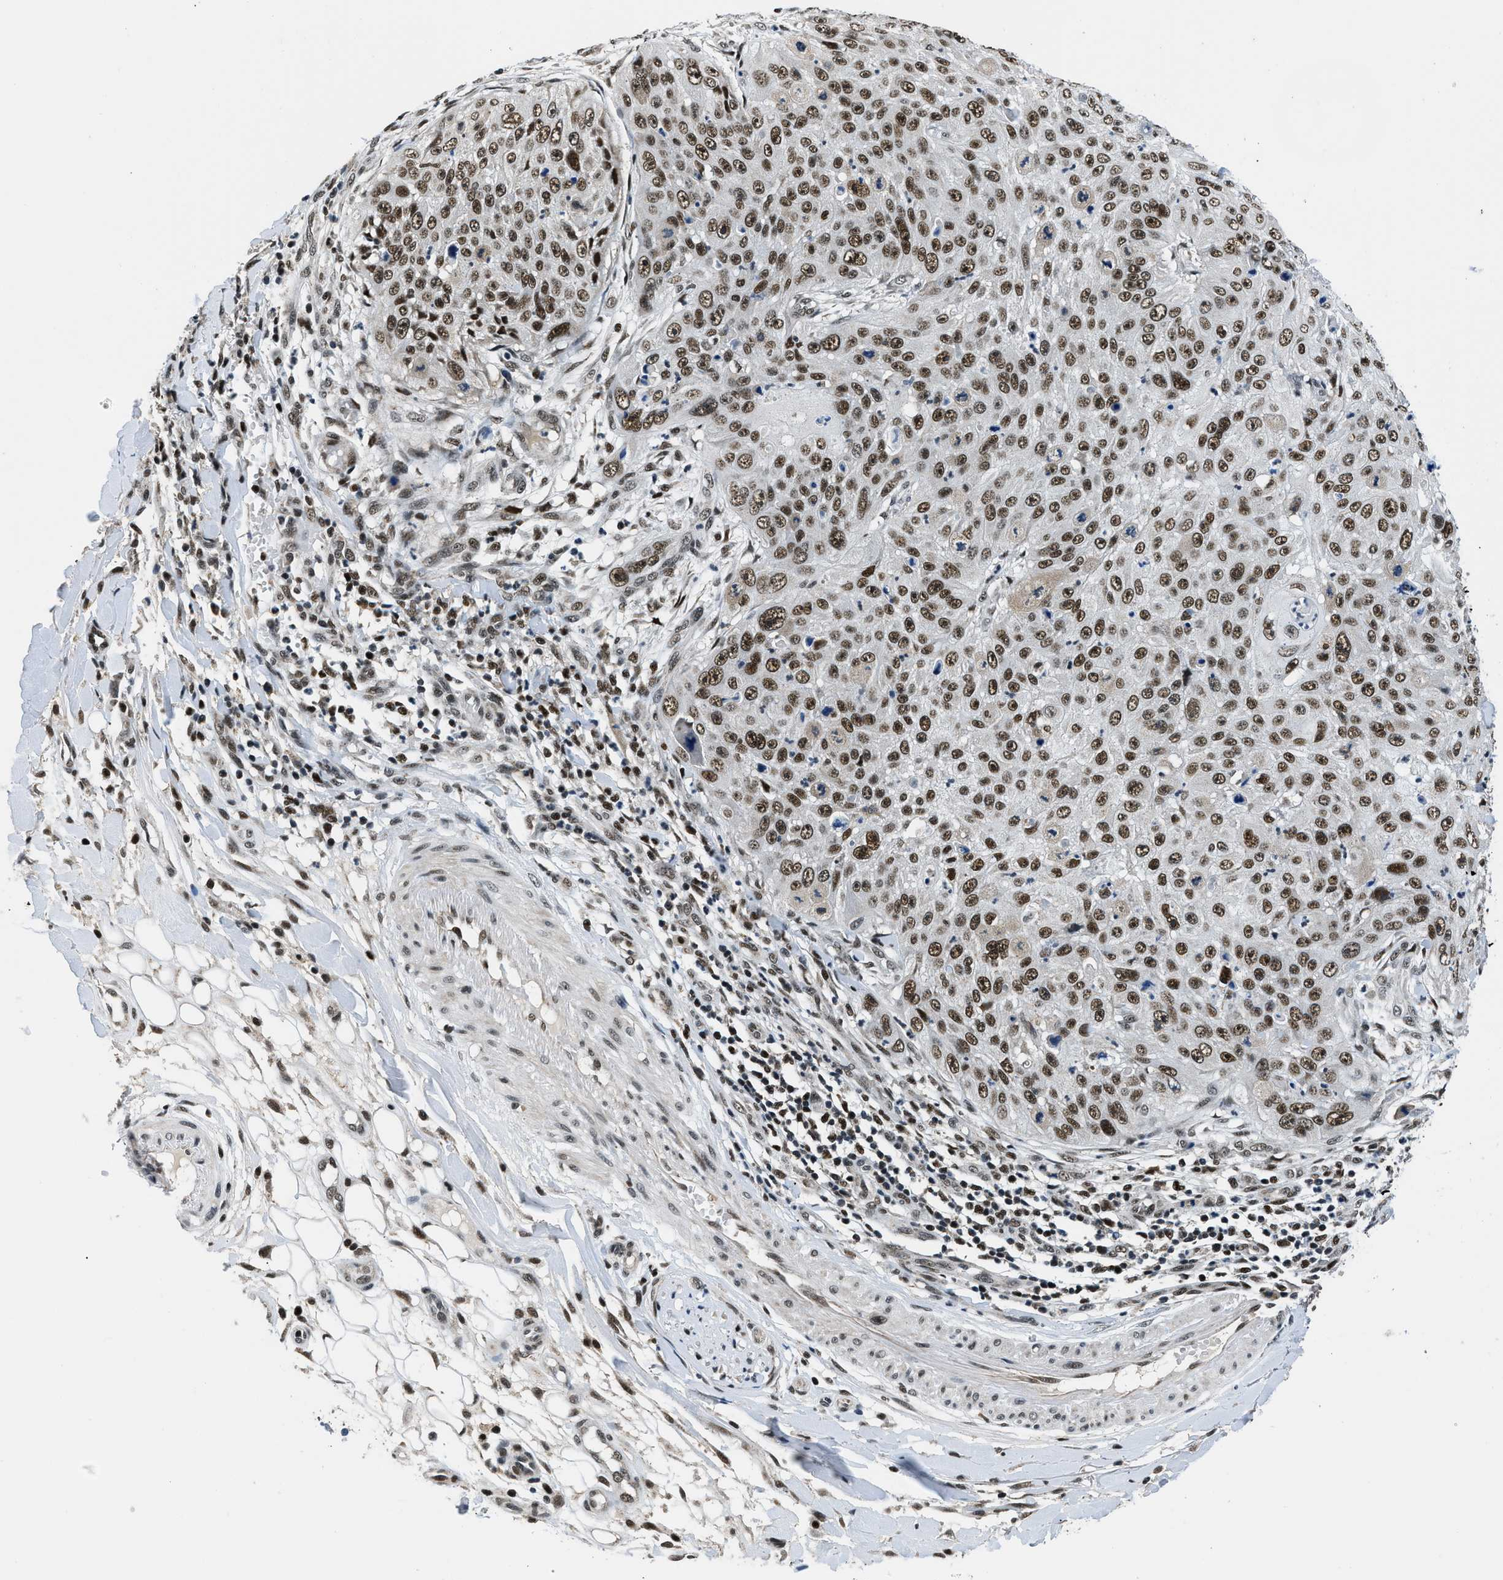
{"staining": {"intensity": "strong", "quantity": ">75%", "location": "nuclear"}, "tissue": "skin cancer", "cell_type": "Tumor cells", "image_type": "cancer", "snomed": [{"axis": "morphology", "description": "Squamous cell carcinoma, NOS"}, {"axis": "topography", "description": "Skin"}], "caption": "Tumor cells reveal high levels of strong nuclear staining in about >75% of cells in skin cancer (squamous cell carcinoma).", "gene": "KDM3B", "patient": {"sex": "female", "age": 80}}